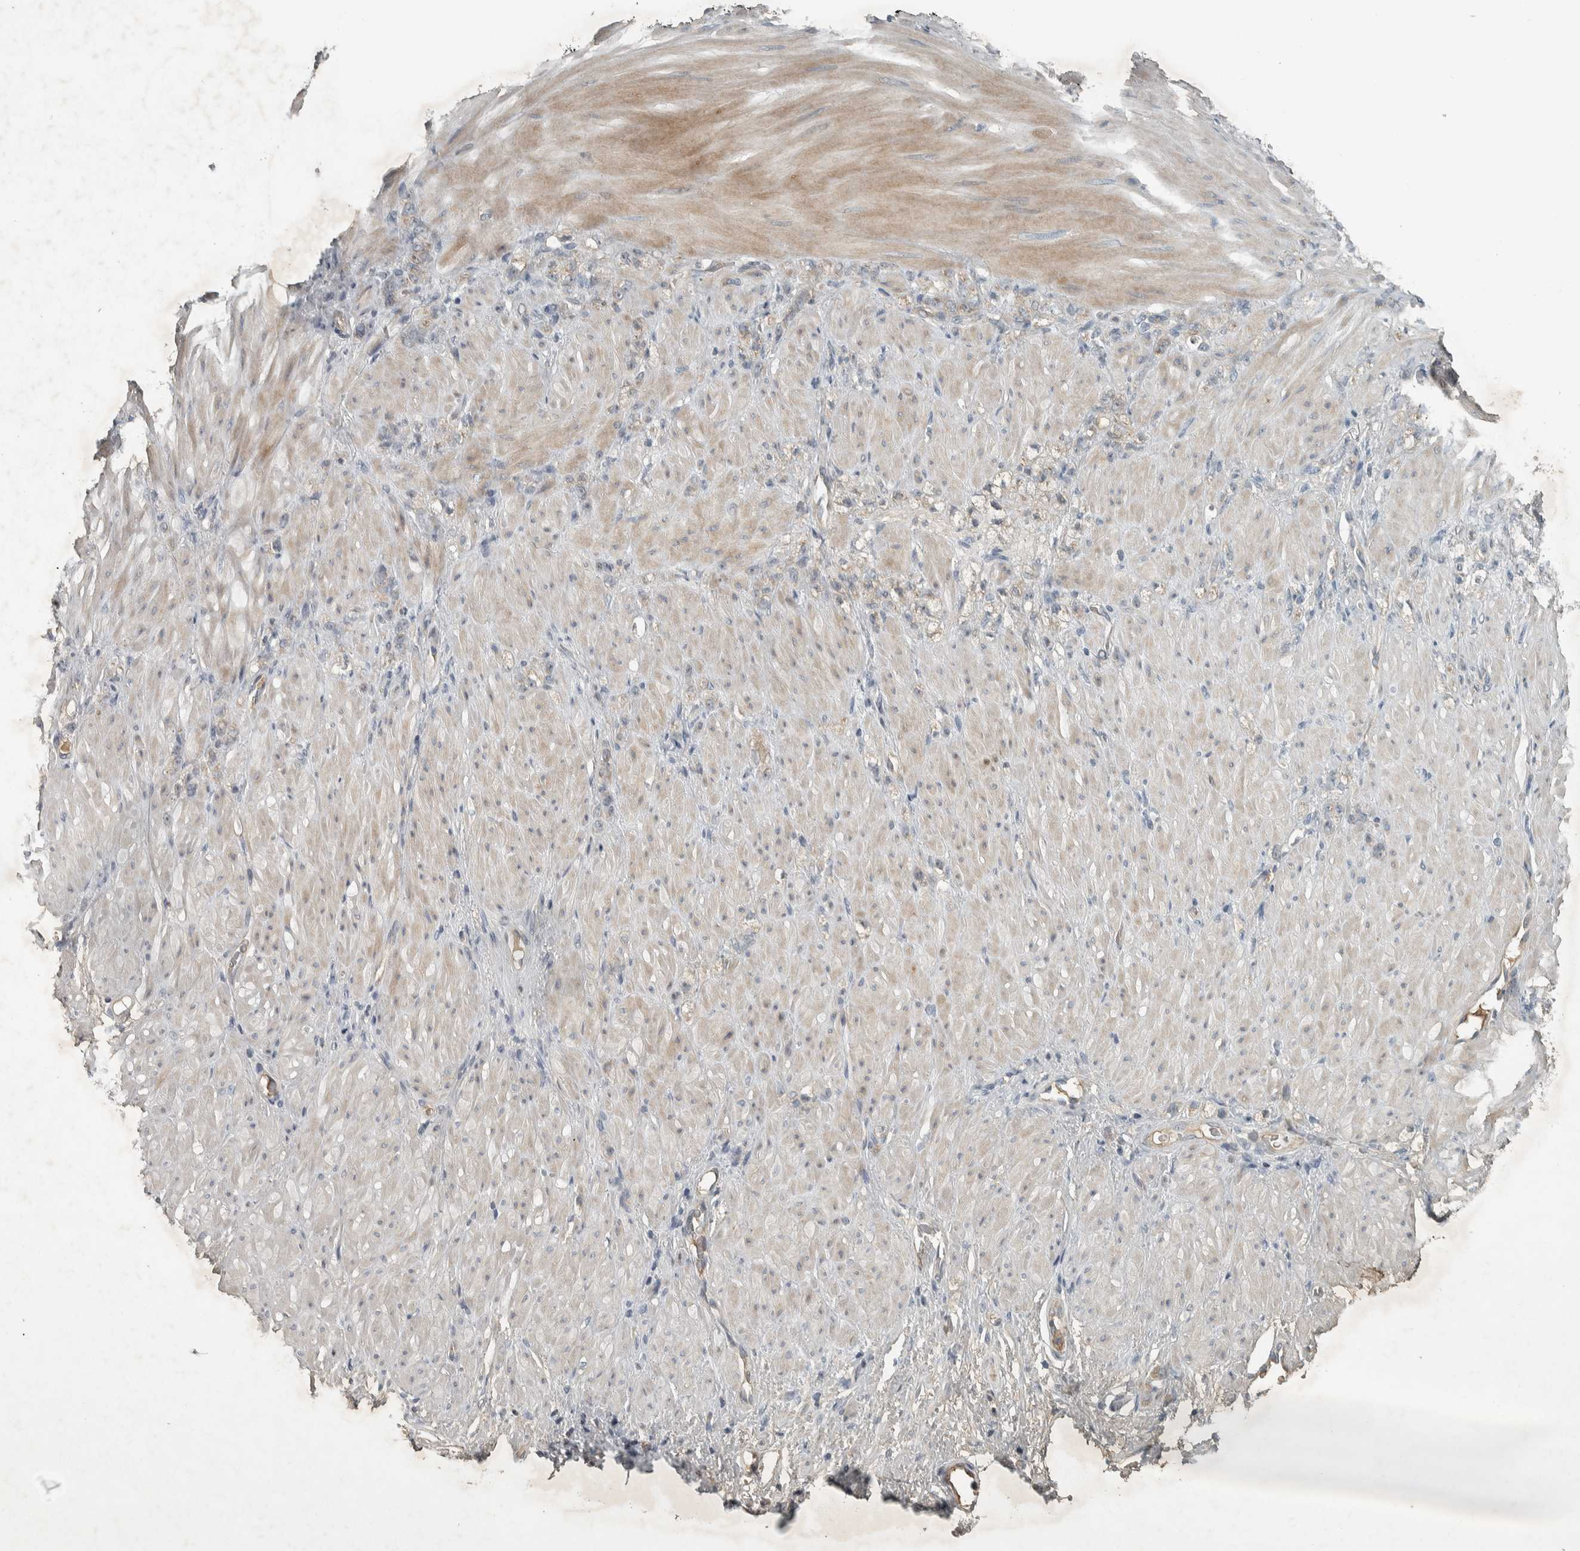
{"staining": {"intensity": "weak", "quantity": "25%-75%", "location": "cytoplasmic/membranous"}, "tissue": "stomach cancer", "cell_type": "Tumor cells", "image_type": "cancer", "snomed": [{"axis": "morphology", "description": "Normal tissue, NOS"}, {"axis": "morphology", "description": "Adenocarcinoma, NOS"}, {"axis": "topography", "description": "Stomach"}], "caption": "High-power microscopy captured an immunohistochemistry image of adenocarcinoma (stomach), revealing weak cytoplasmic/membranous expression in about 25%-75% of tumor cells.", "gene": "CLCN2", "patient": {"sex": "male", "age": 82}}